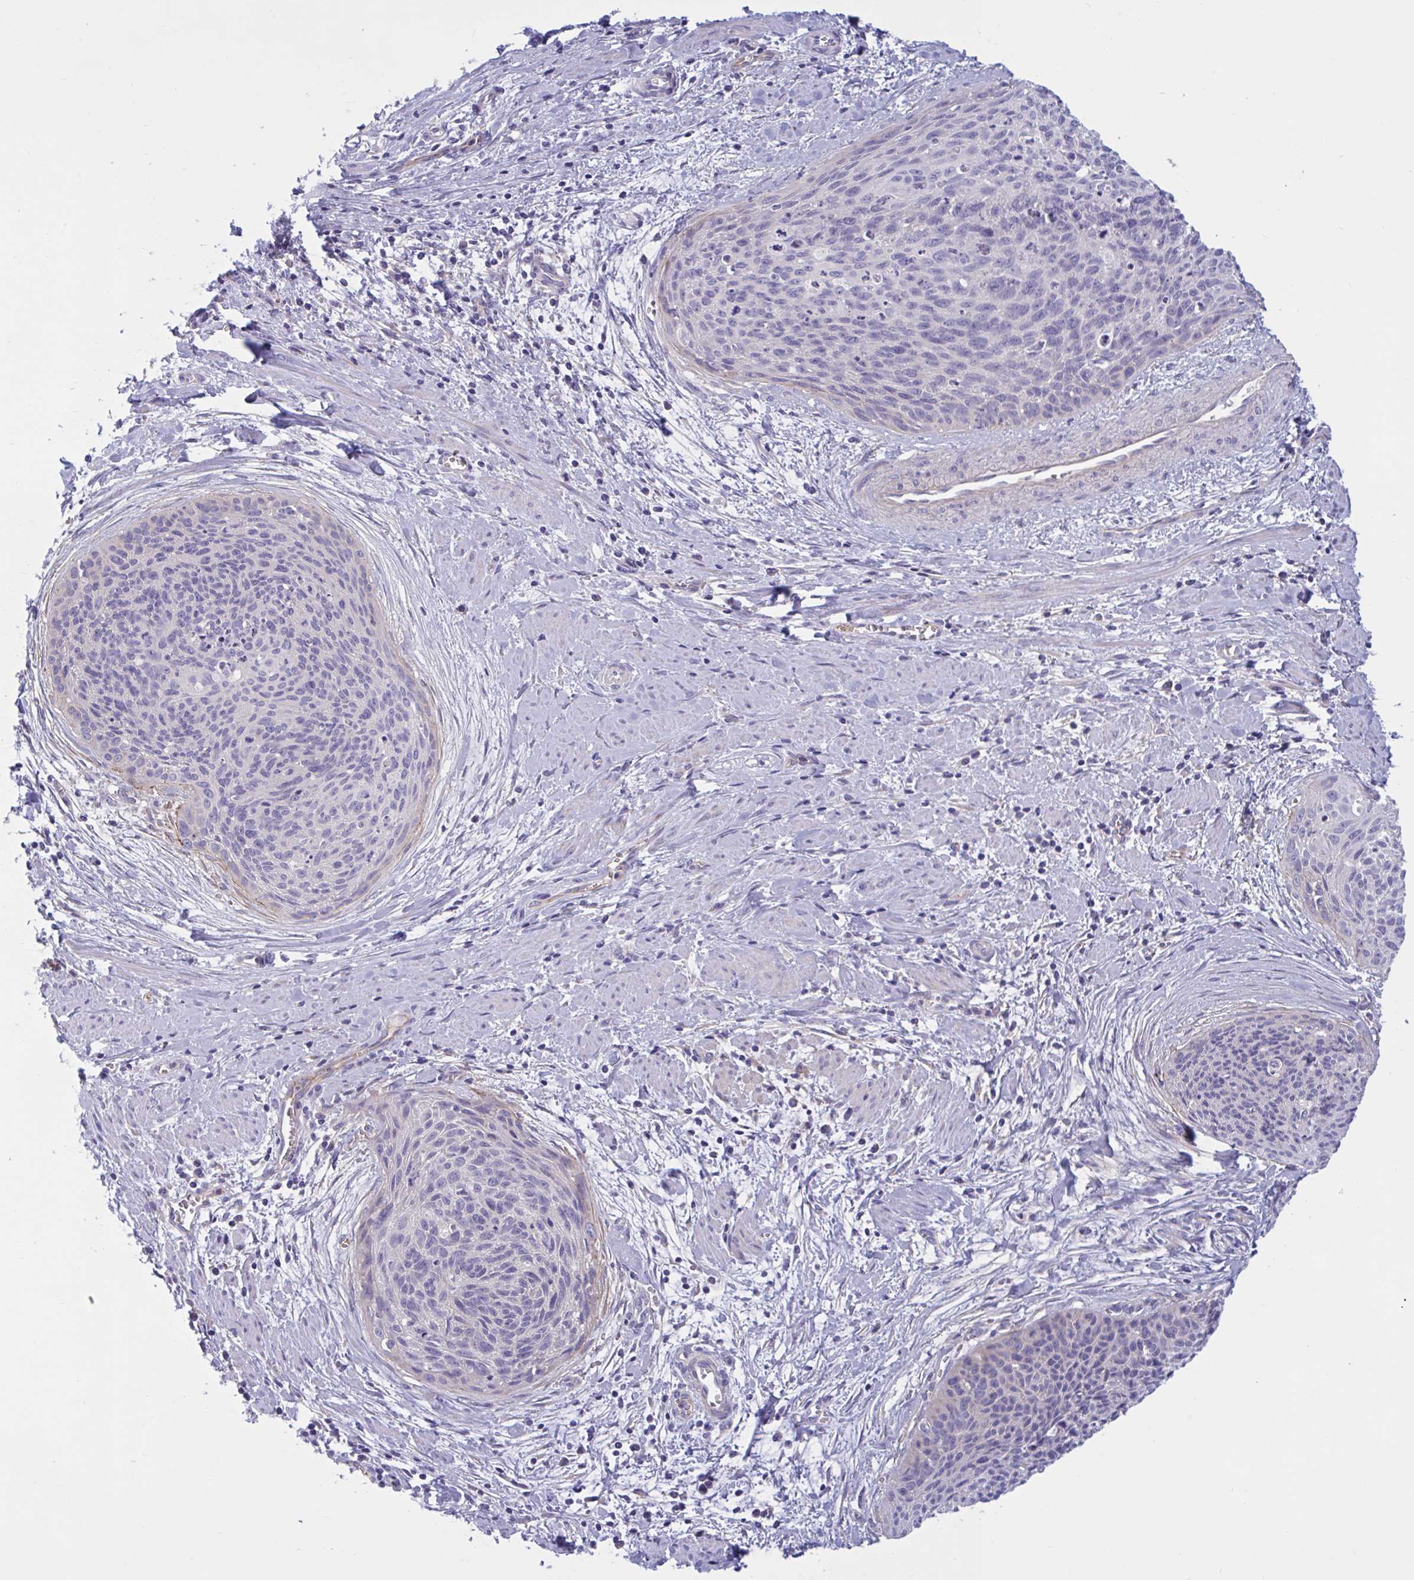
{"staining": {"intensity": "negative", "quantity": "none", "location": "none"}, "tissue": "cervical cancer", "cell_type": "Tumor cells", "image_type": "cancer", "snomed": [{"axis": "morphology", "description": "Squamous cell carcinoma, NOS"}, {"axis": "topography", "description": "Cervix"}], "caption": "This is an IHC photomicrograph of squamous cell carcinoma (cervical). There is no staining in tumor cells.", "gene": "OXLD1", "patient": {"sex": "female", "age": 55}}